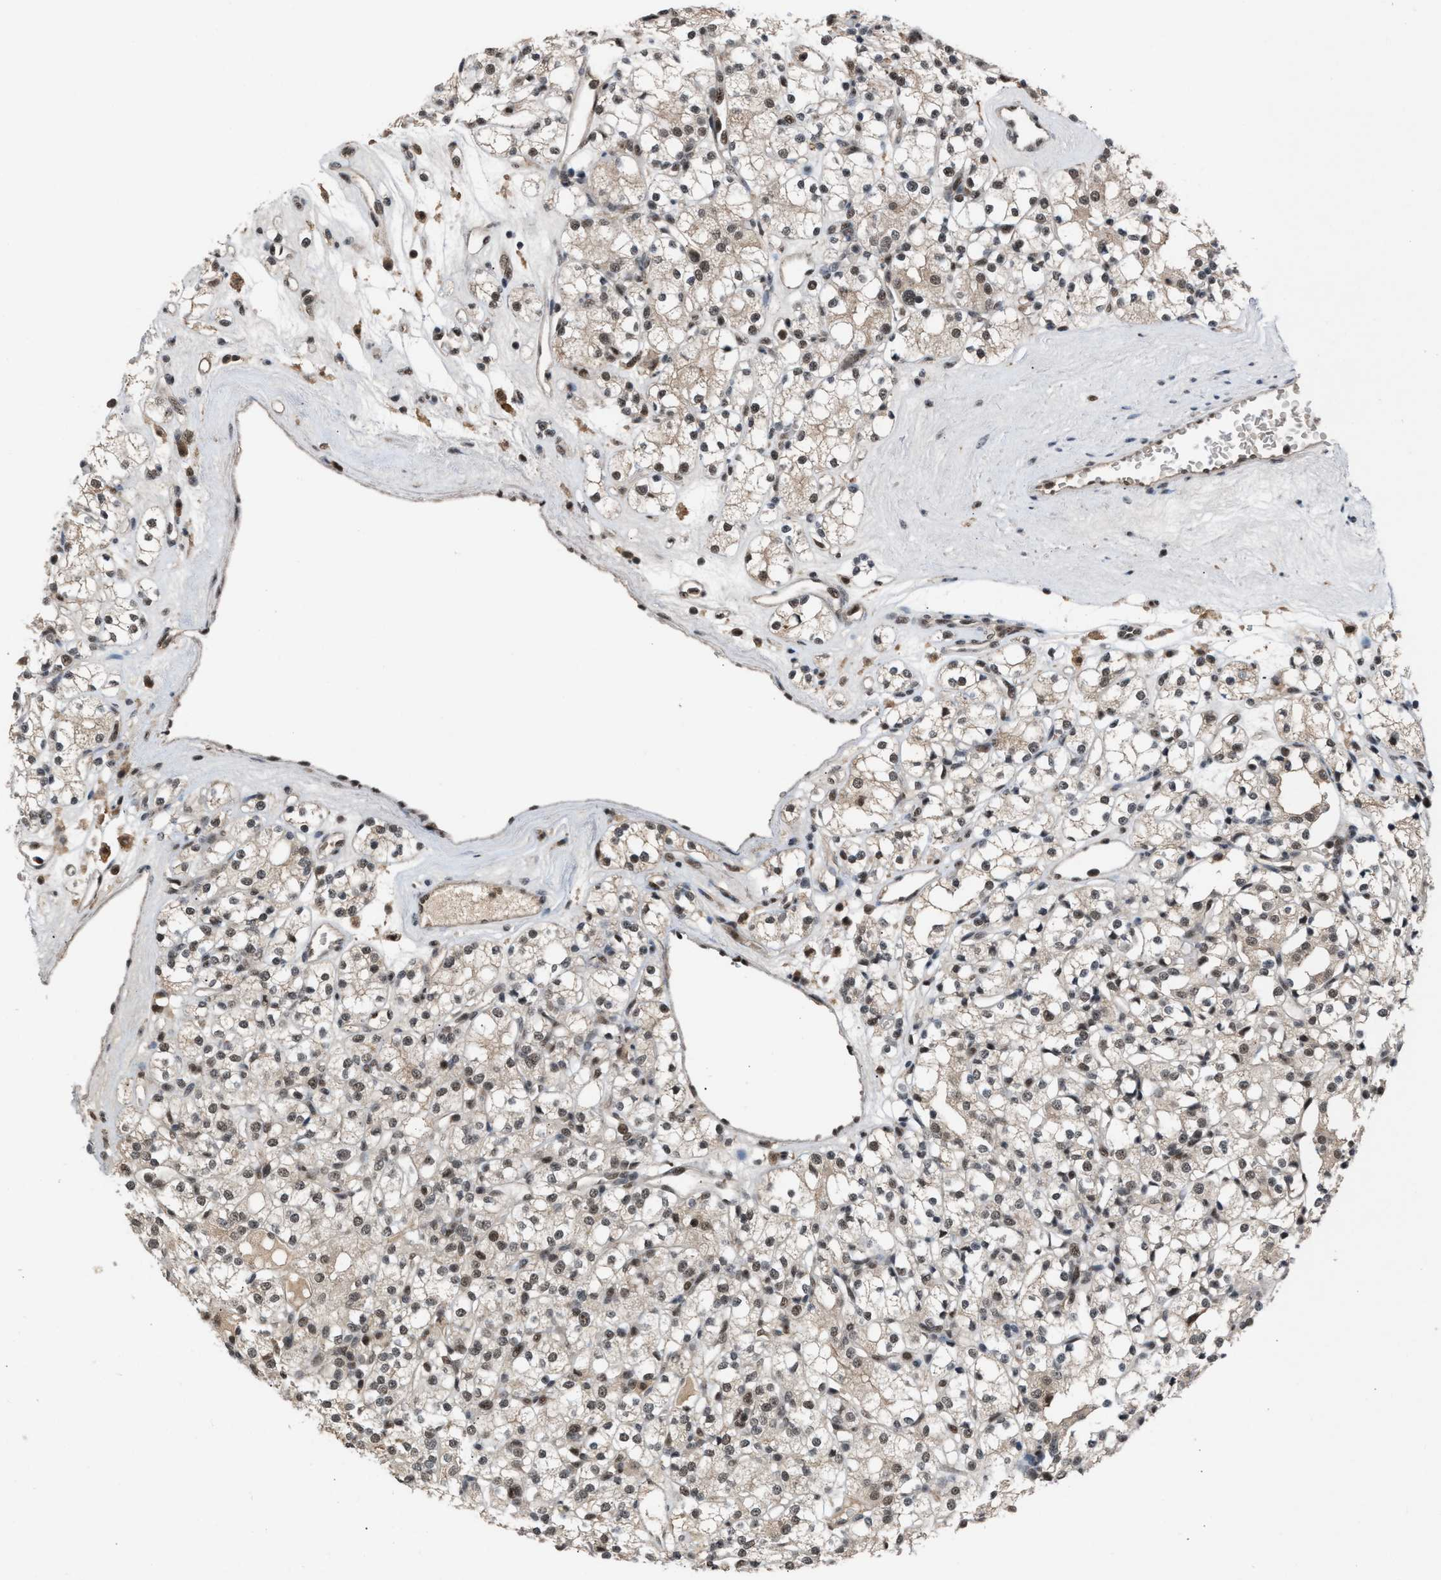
{"staining": {"intensity": "weak", "quantity": ">75%", "location": "cytoplasmic/membranous,nuclear"}, "tissue": "renal cancer", "cell_type": "Tumor cells", "image_type": "cancer", "snomed": [{"axis": "morphology", "description": "Adenocarcinoma, NOS"}, {"axis": "topography", "description": "Kidney"}], "caption": "Weak cytoplasmic/membranous and nuclear protein expression is seen in approximately >75% of tumor cells in renal cancer (adenocarcinoma).", "gene": "PRPF4", "patient": {"sex": "male", "age": 77}}